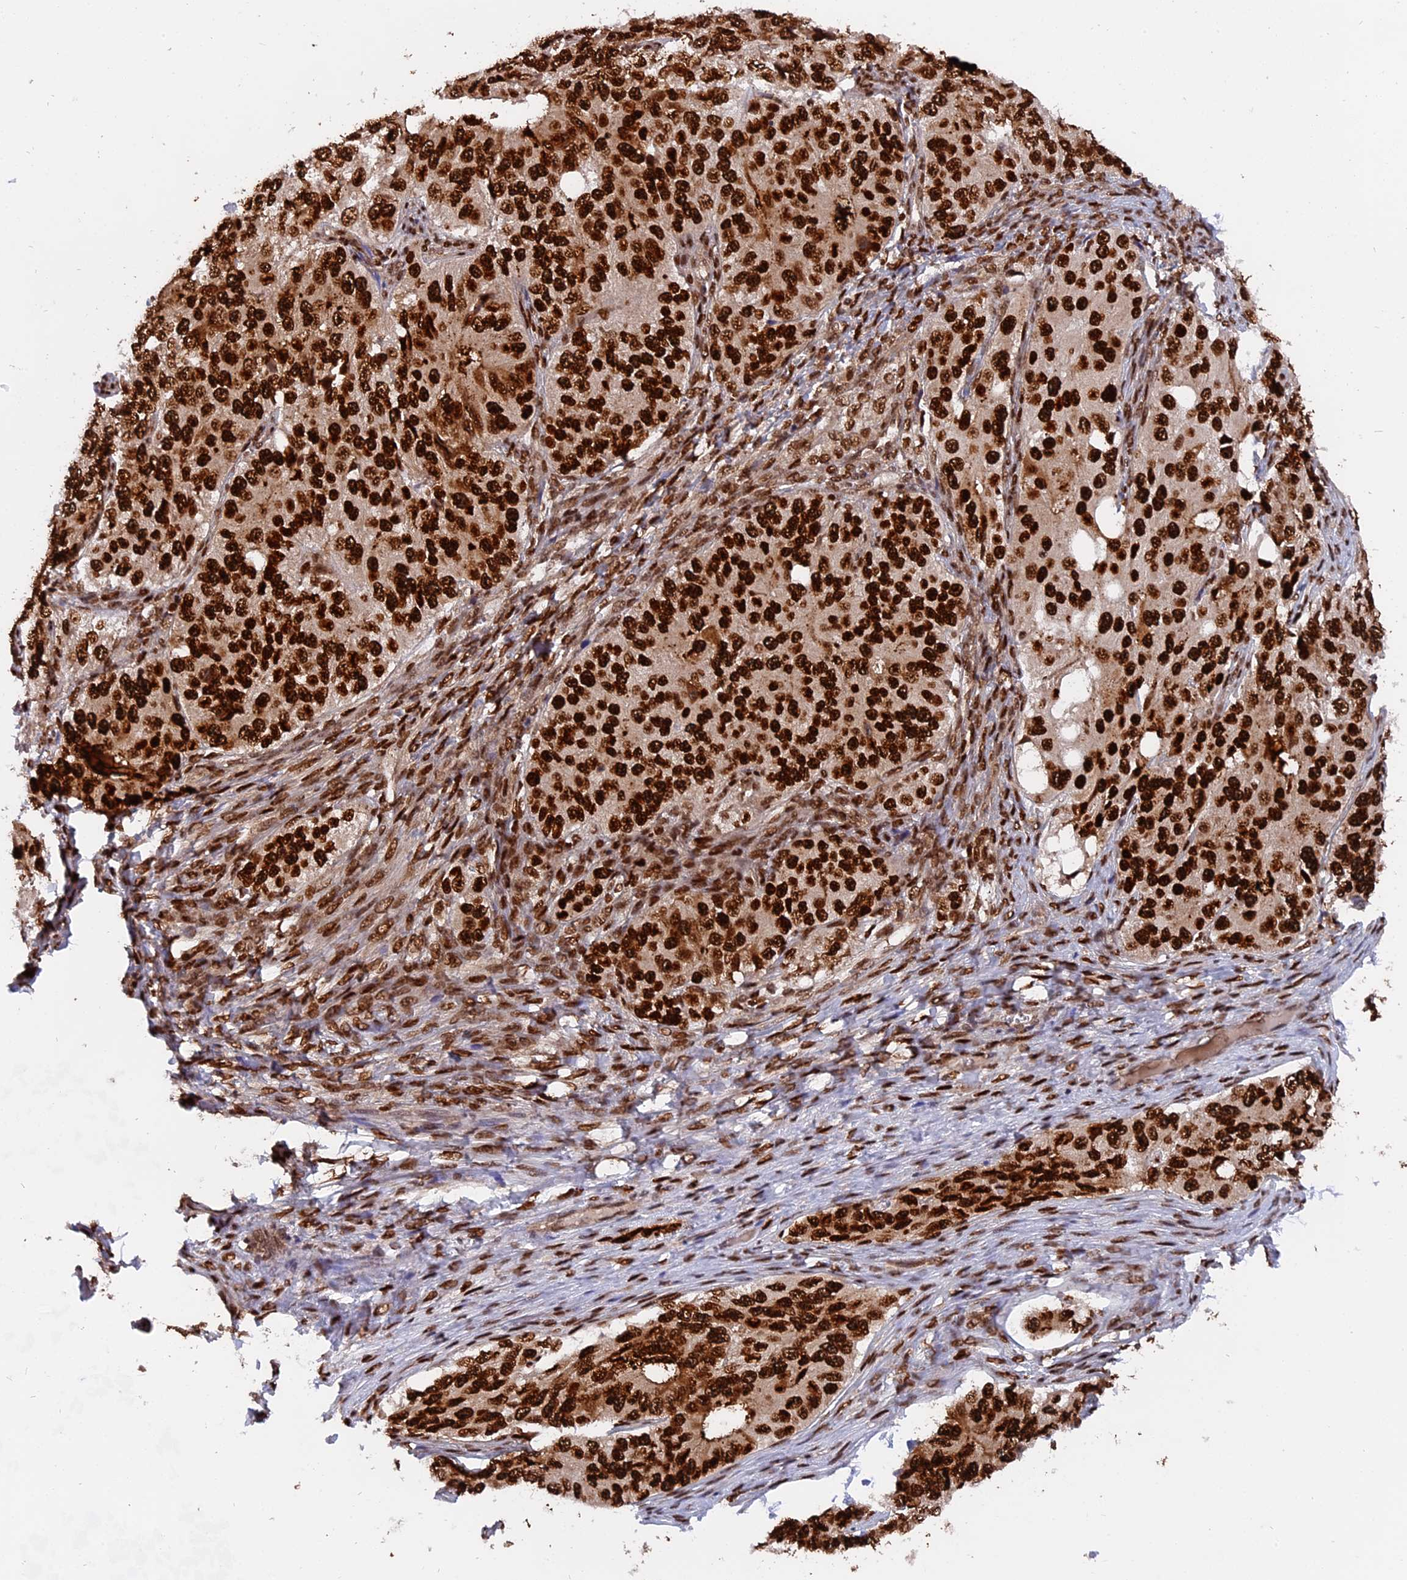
{"staining": {"intensity": "strong", "quantity": ">75%", "location": "nuclear"}, "tissue": "ovarian cancer", "cell_type": "Tumor cells", "image_type": "cancer", "snomed": [{"axis": "morphology", "description": "Carcinoma, endometroid"}, {"axis": "topography", "description": "Ovary"}], "caption": "Protein expression analysis of ovarian cancer (endometroid carcinoma) displays strong nuclear staining in about >75% of tumor cells.", "gene": "RAMAC", "patient": {"sex": "female", "age": 51}}